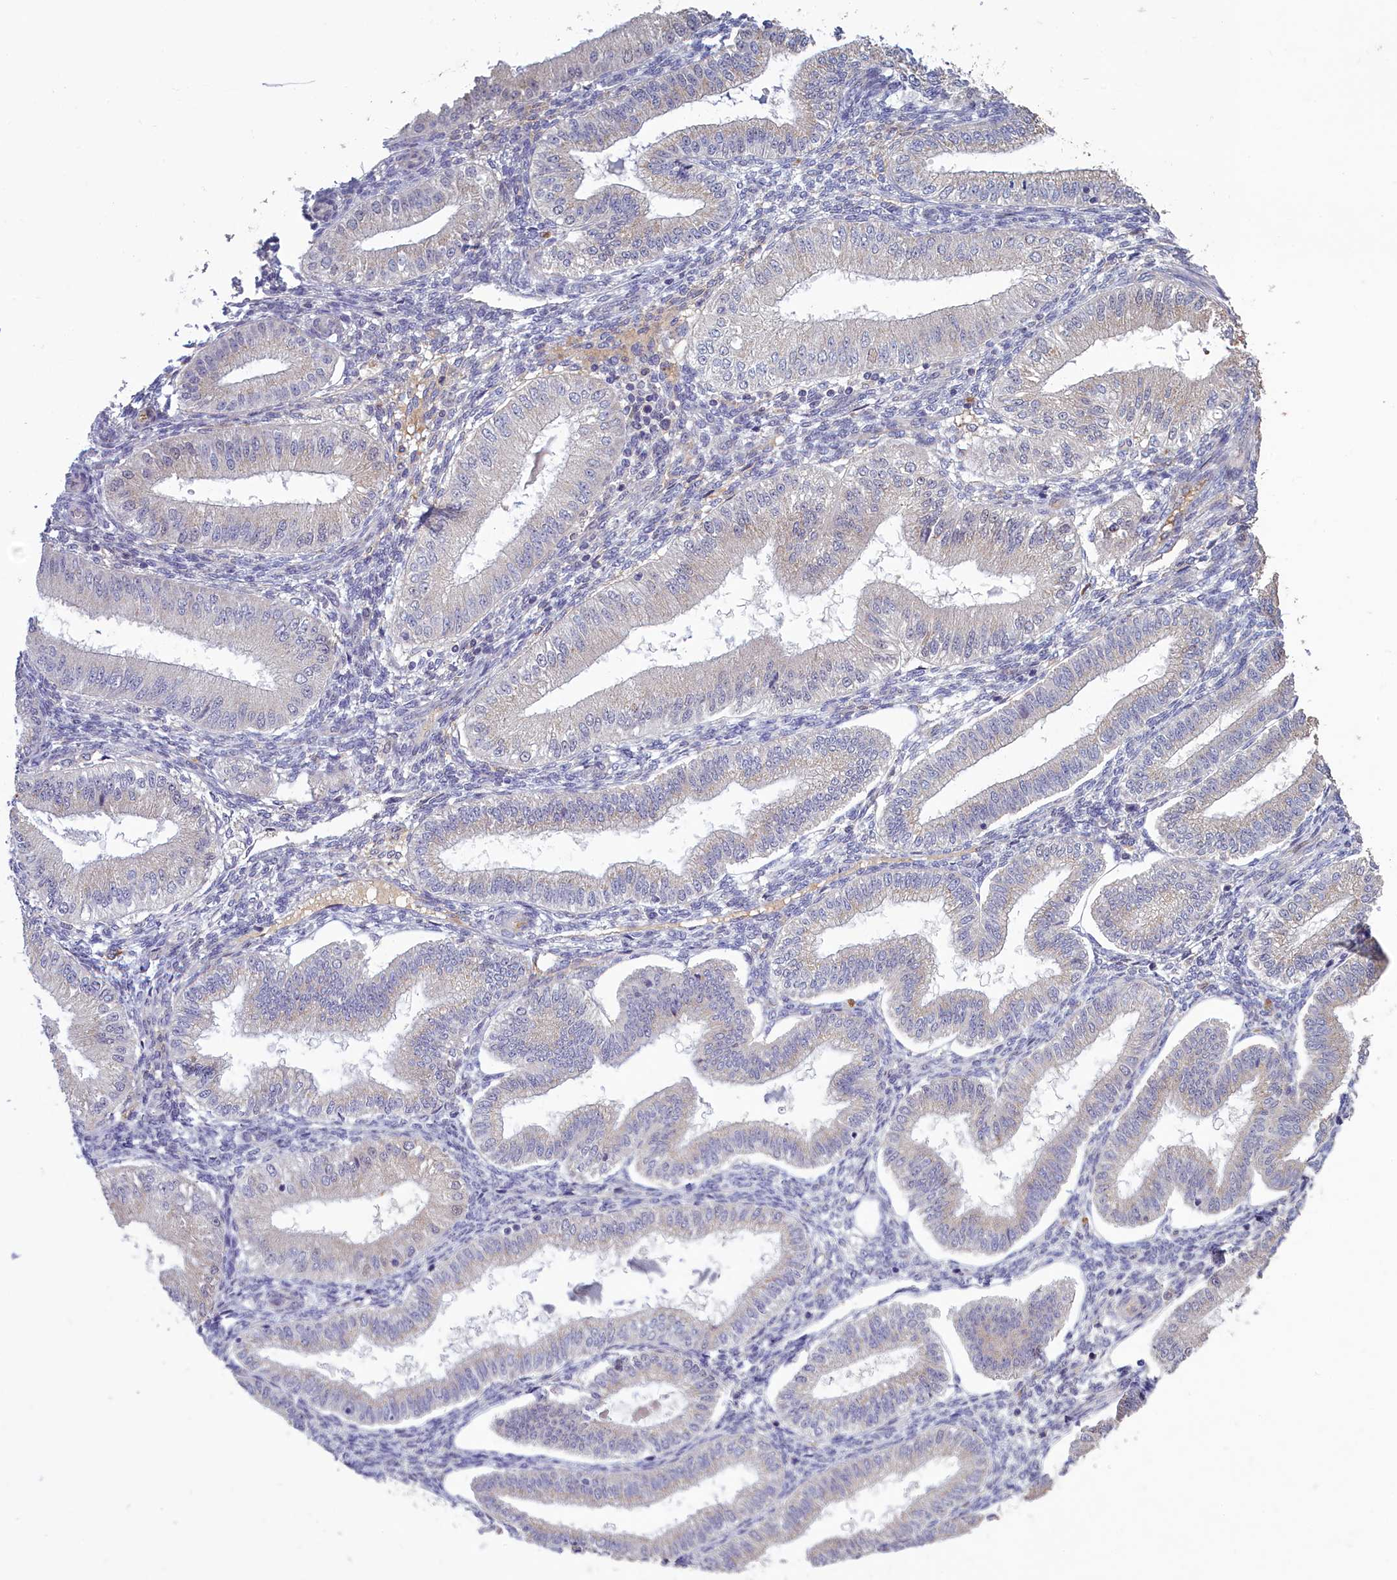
{"staining": {"intensity": "negative", "quantity": "none", "location": "none"}, "tissue": "endometrium", "cell_type": "Cells in endometrial stroma", "image_type": "normal", "snomed": [{"axis": "morphology", "description": "Normal tissue, NOS"}, {"axis": "topography", "description": "Endometrium"}], "caption": "Benign endometrium was stained to show a protein in brown. There is no significant positivity in cells in endometrial stroma.", "gene": "ATF7IP2", "patient": {"sex": "female", "age": 39}}